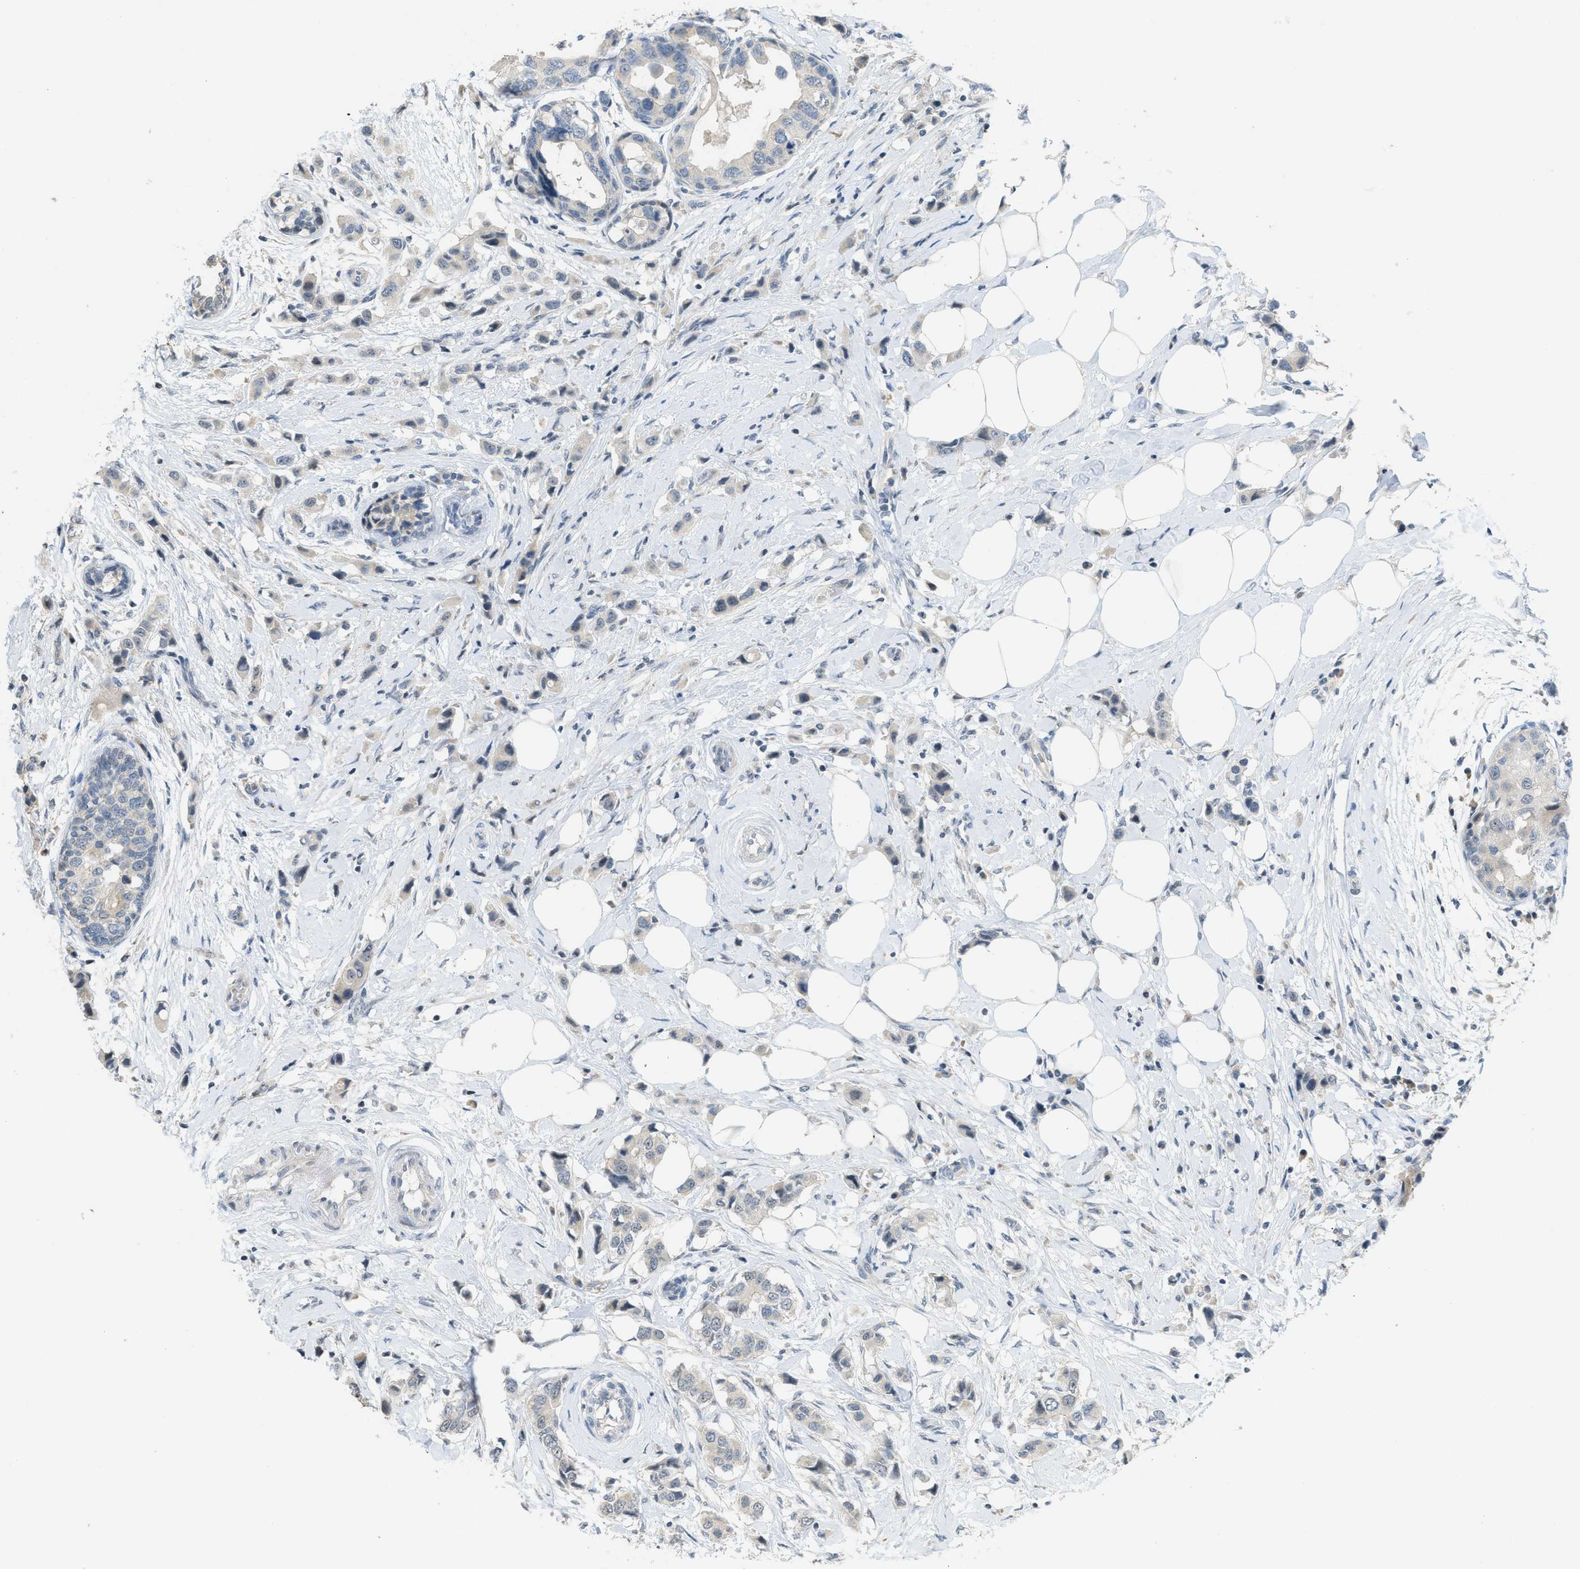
{"staining": {"intensity": "weak", "quantity": "<25%", "location": "cytoplasmic/membranous"}, "tissue": "breast cancer", "cell_type": "Tumor cells", "image_type": "cancer", "snomed": [{"axis": "morphology", "description": "Normal tissue, NOS"}, {"axis": "morphology", "description": "Duct carcinoma"}, {"axis": "topography", "description": "Breast"}], "caption": "Immunohistochemistry photomicrograph of neoplastic tissue: breast cancer stained with DAB (3,3'-diaminobenzidine) reveals no significant protein expression in tumor cells.", "gene": "TXNDC2", "patient": {"sex": "female", "age": 50}}